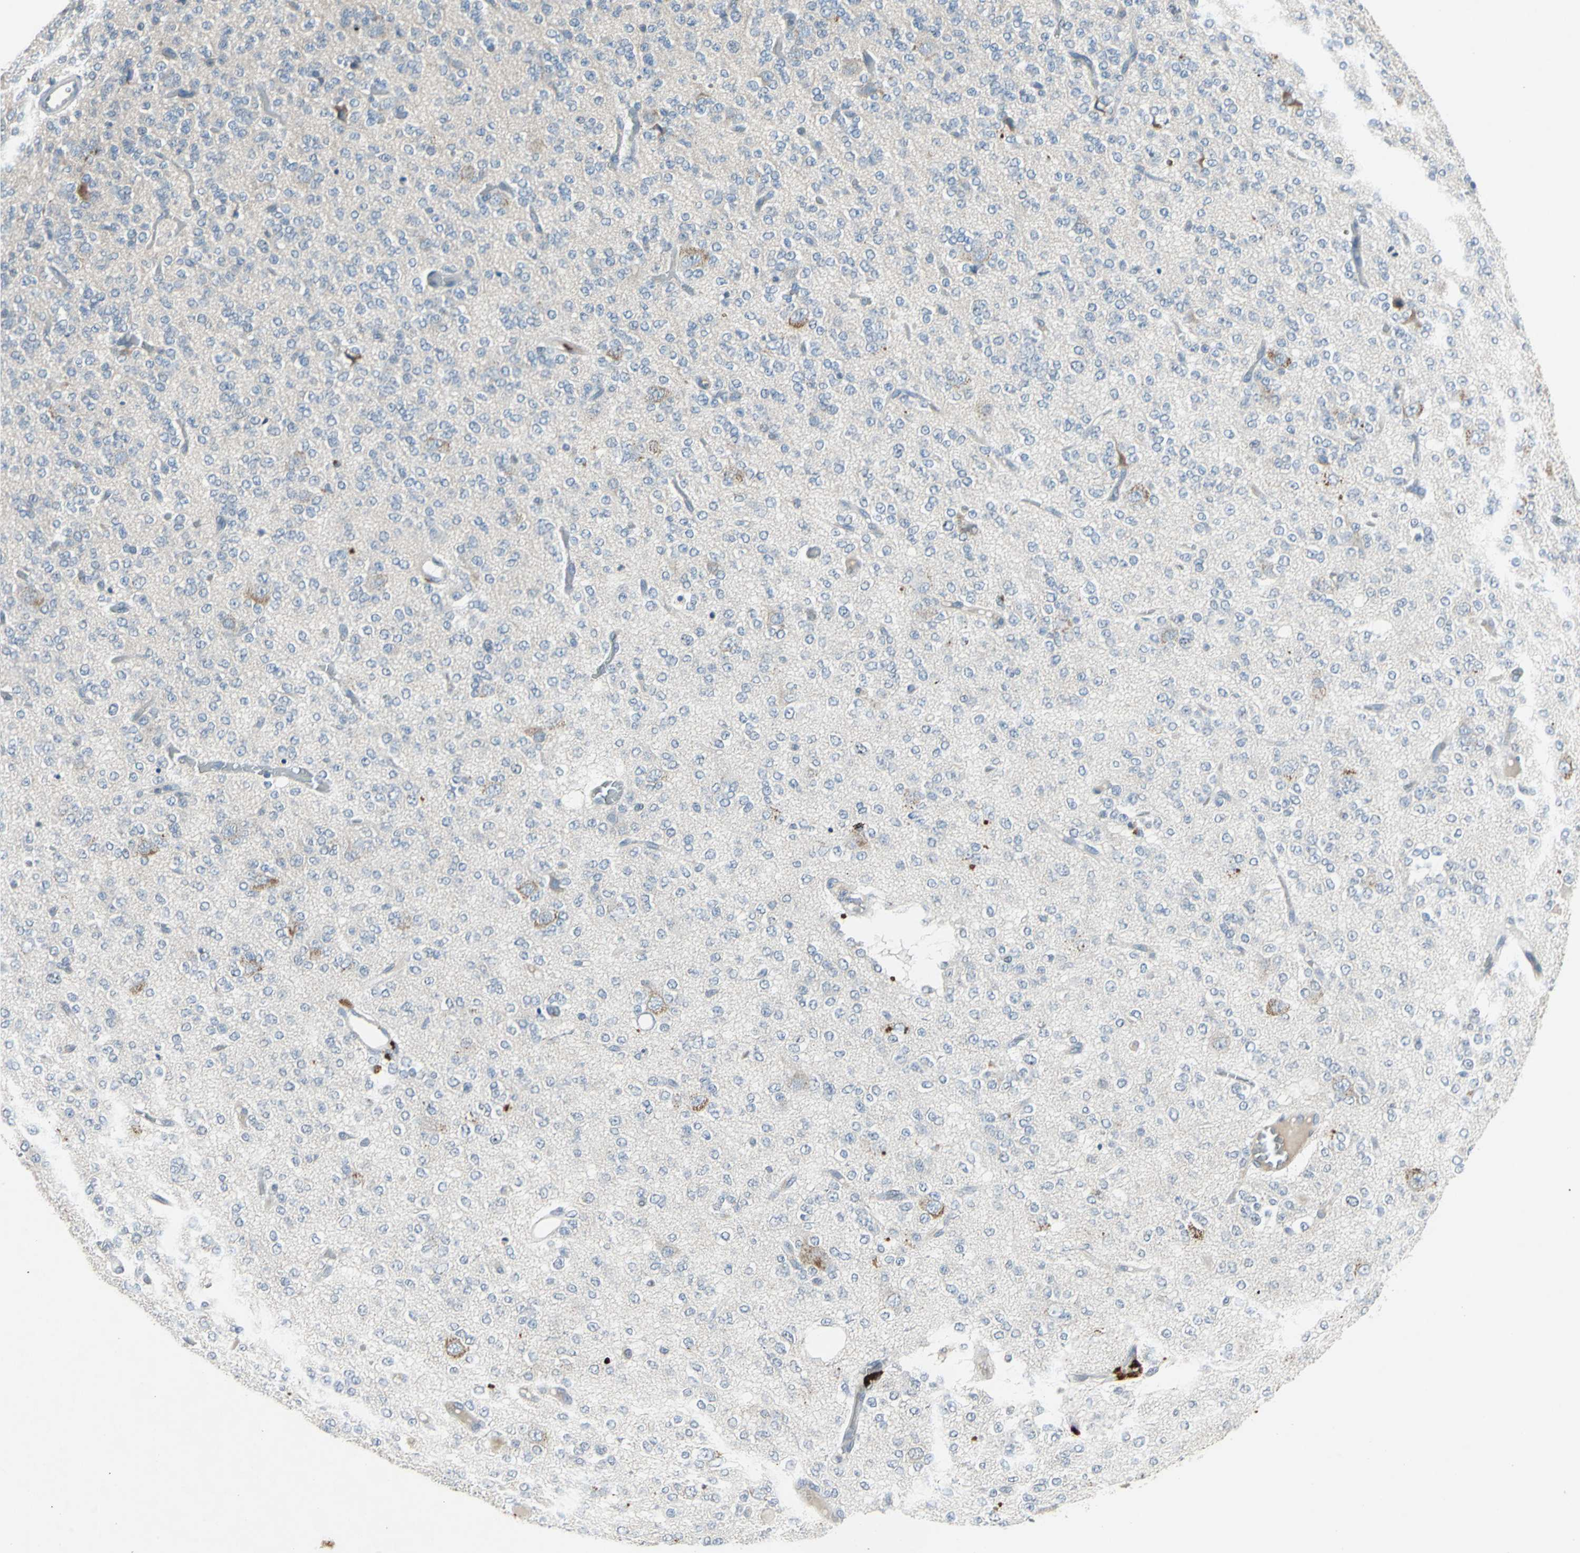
{"staining": {"intensity": "weak", "quantity": "<25%", "location": "cytoplasmic/membranous"}, "tissue": "glioma", "cell_type": "Tumor cells", "image_type": "cancer", "snomed": [{"axis": "morphology", "description": "Glioma, malignant, Low grade"}, {"axis": "topography", "description": "Brain"}], "caption": "A histopathology image of malignant low-grade glioma stained for a protein exhibits no brown staining in tumor cells. Brightfield microscopy of IHC stained with DAB (brown) and hematoxylin (blue), captured at high magnification.", "gene": "SLC2A13", "patient": {"sex": "male", "age": 38}}